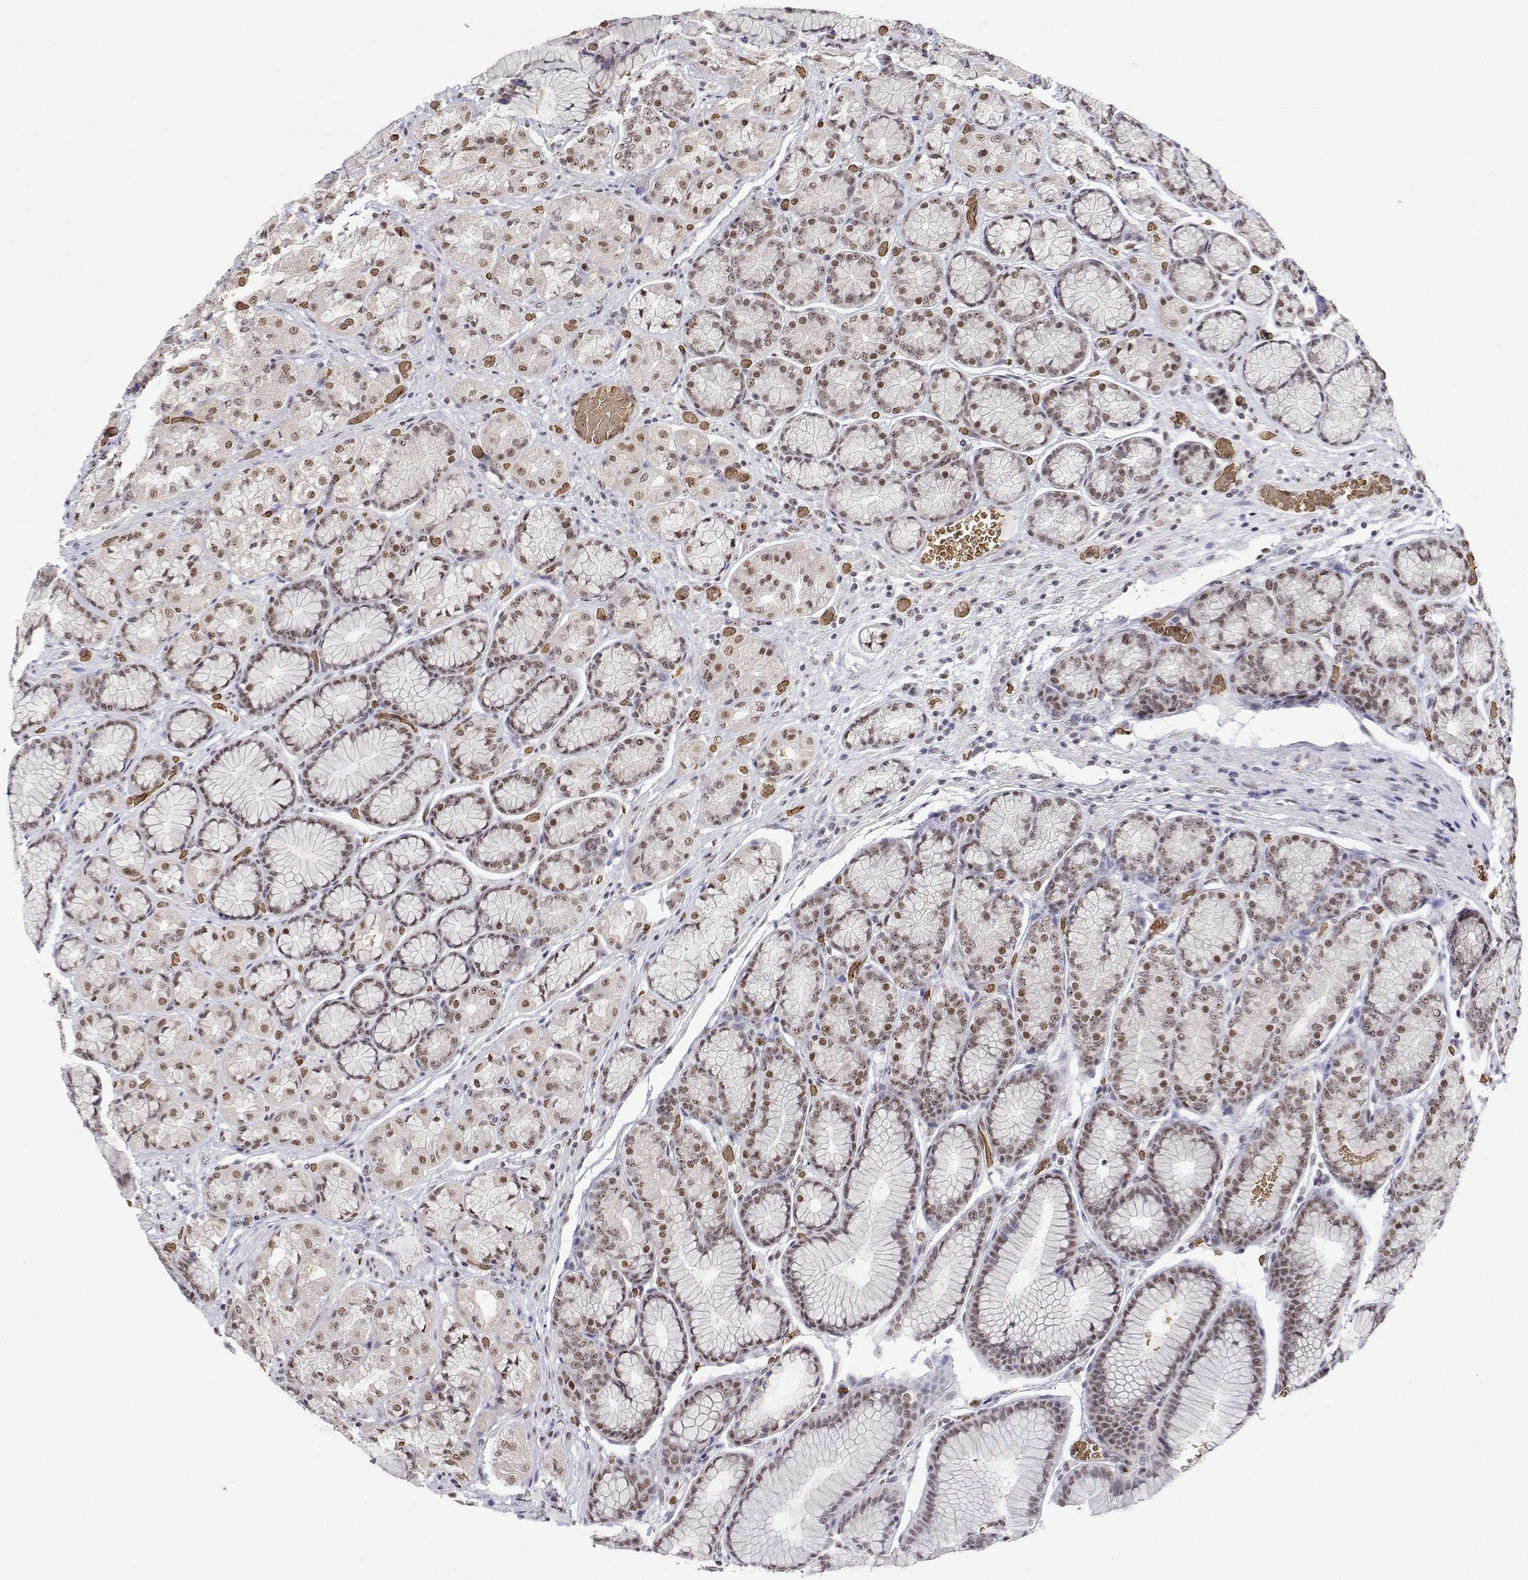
{"staining": {"intensity": "moderate", "quantity": ">75%", "location": "nuclear"}, "tissue": "stomach", "cell_type": "Glandular cells", "image_type": "normal", "snomed": [{"axis": "morphology", "description": "Normal tissue, NOS"}, {"axis": "morphology", "description": "Adenocarcinoma, NOS"}, {"axis": "morphology", "description": "Adenocarcinoma, High grade"}, {"axis": "topography", "description": "Stomach, upper"}, {"axis": "topography", "description": "Stomach"}], "caption": "High-magnification brightfield microscopy of normal stomach stained with DAB (3,3'-diaminobenzidine) (brown) and counterstained with hematoxylin (blue). glandular cells exhibit moderate nuclear staining is appreciated in about>75% of cells.", "gene": "ADAR", "patient": {"sex": "female", "age": 65}}